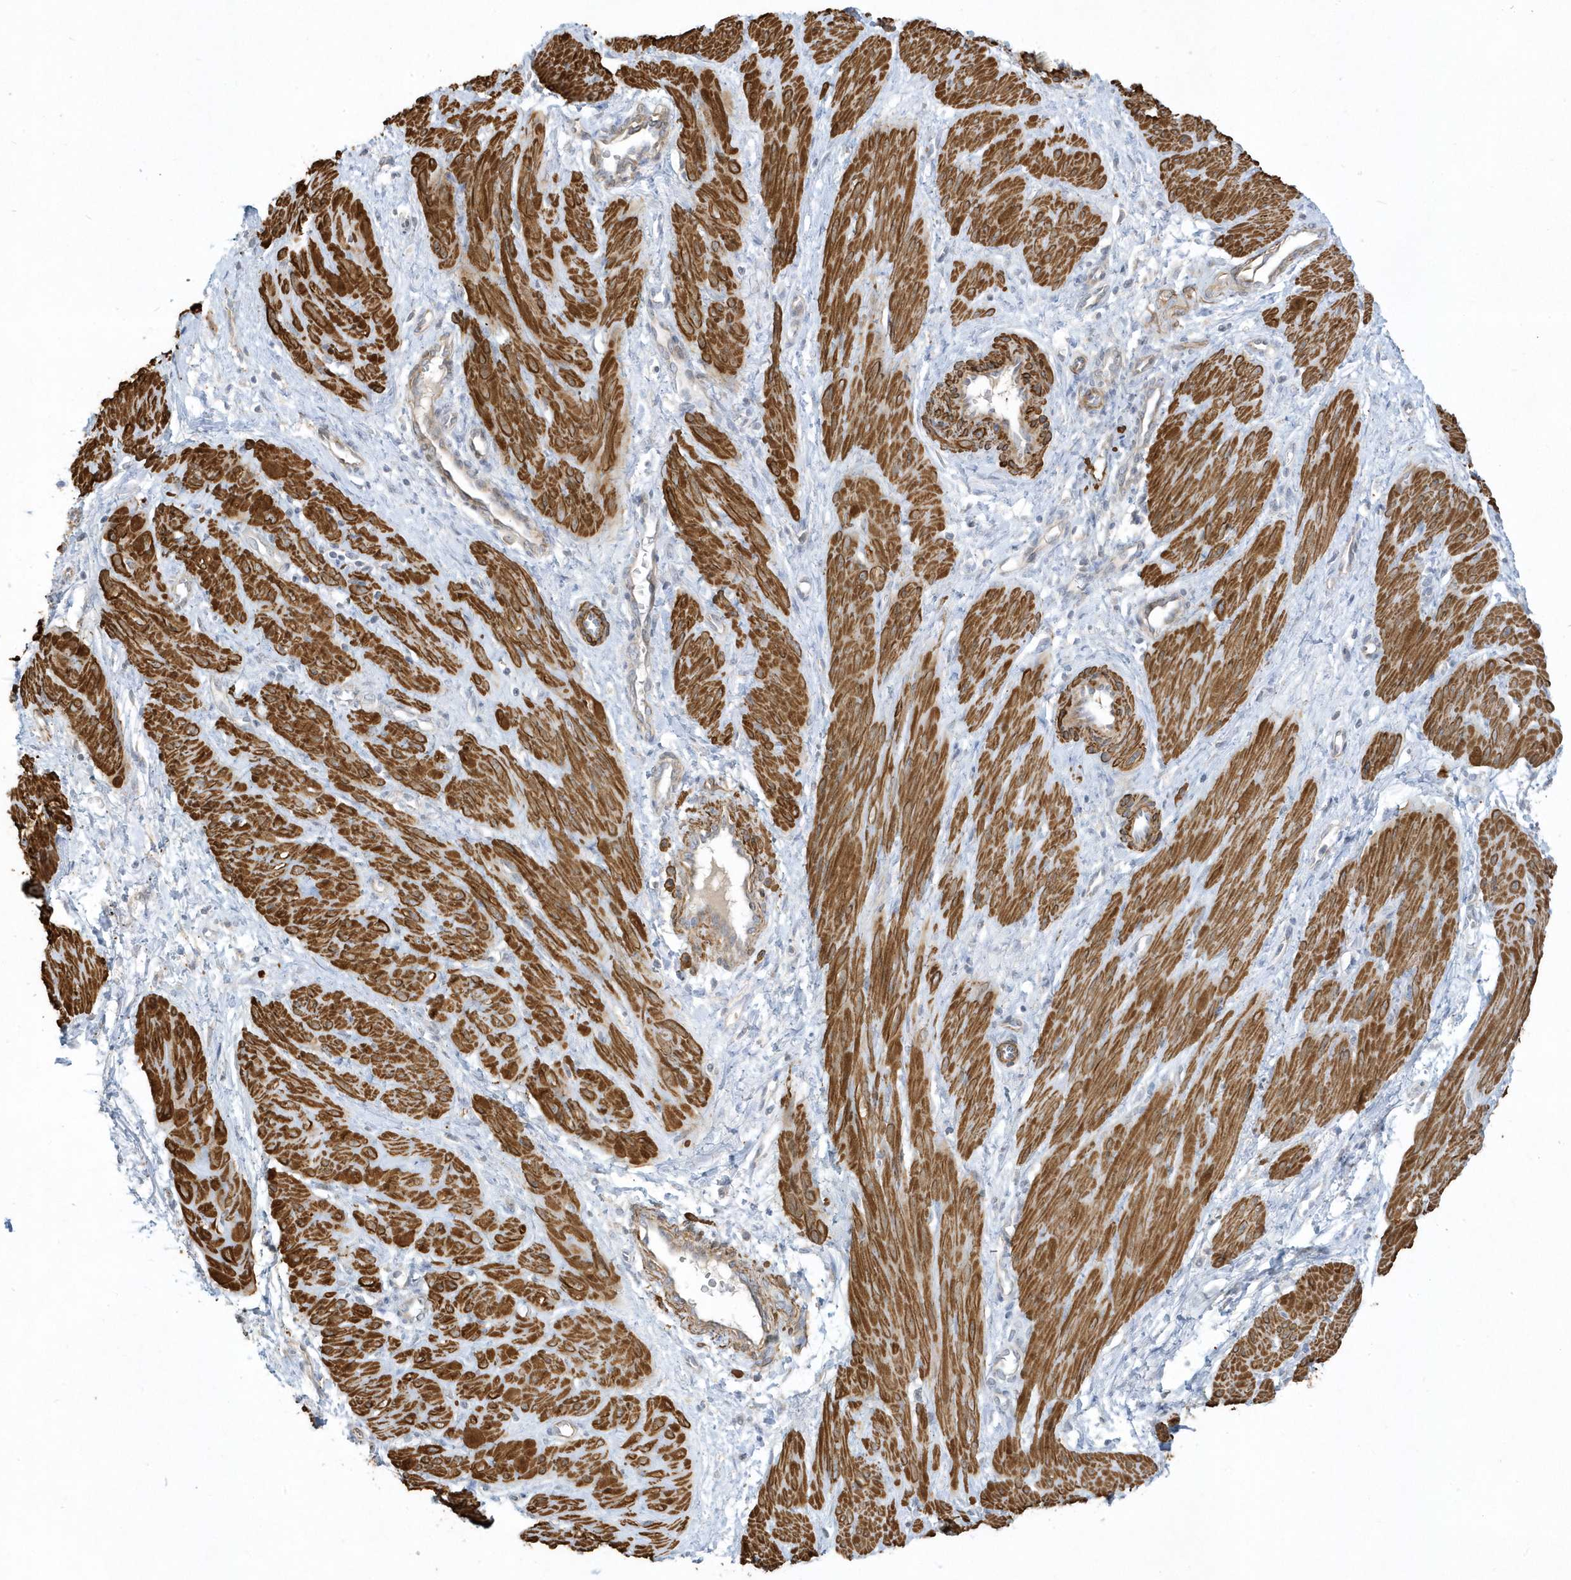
{"staining": {"intensity": "strong", "quantity": ">75%", "location": "cytoplasmic/membranous"}, "tissue": "smooth muscle", "cell_type": "Smooth muscle cells", "image_type": "normal", "snomed": [{"axis": "morphology", "description": "Normal tissue, NOS"}, {"axis": "topography", "description": "Endometrium"}], "caption": "This image exhibits normal smooth muscle stained with immunohistochemistry (IHC) to label a protein in brown. The cytoplasmic/membranous of smooth muscle cells show strong positivity for the protein. Nuclei are counter-stained blue.", "gene": "THADA", "patient": {"sex": "female", "age": 33}}